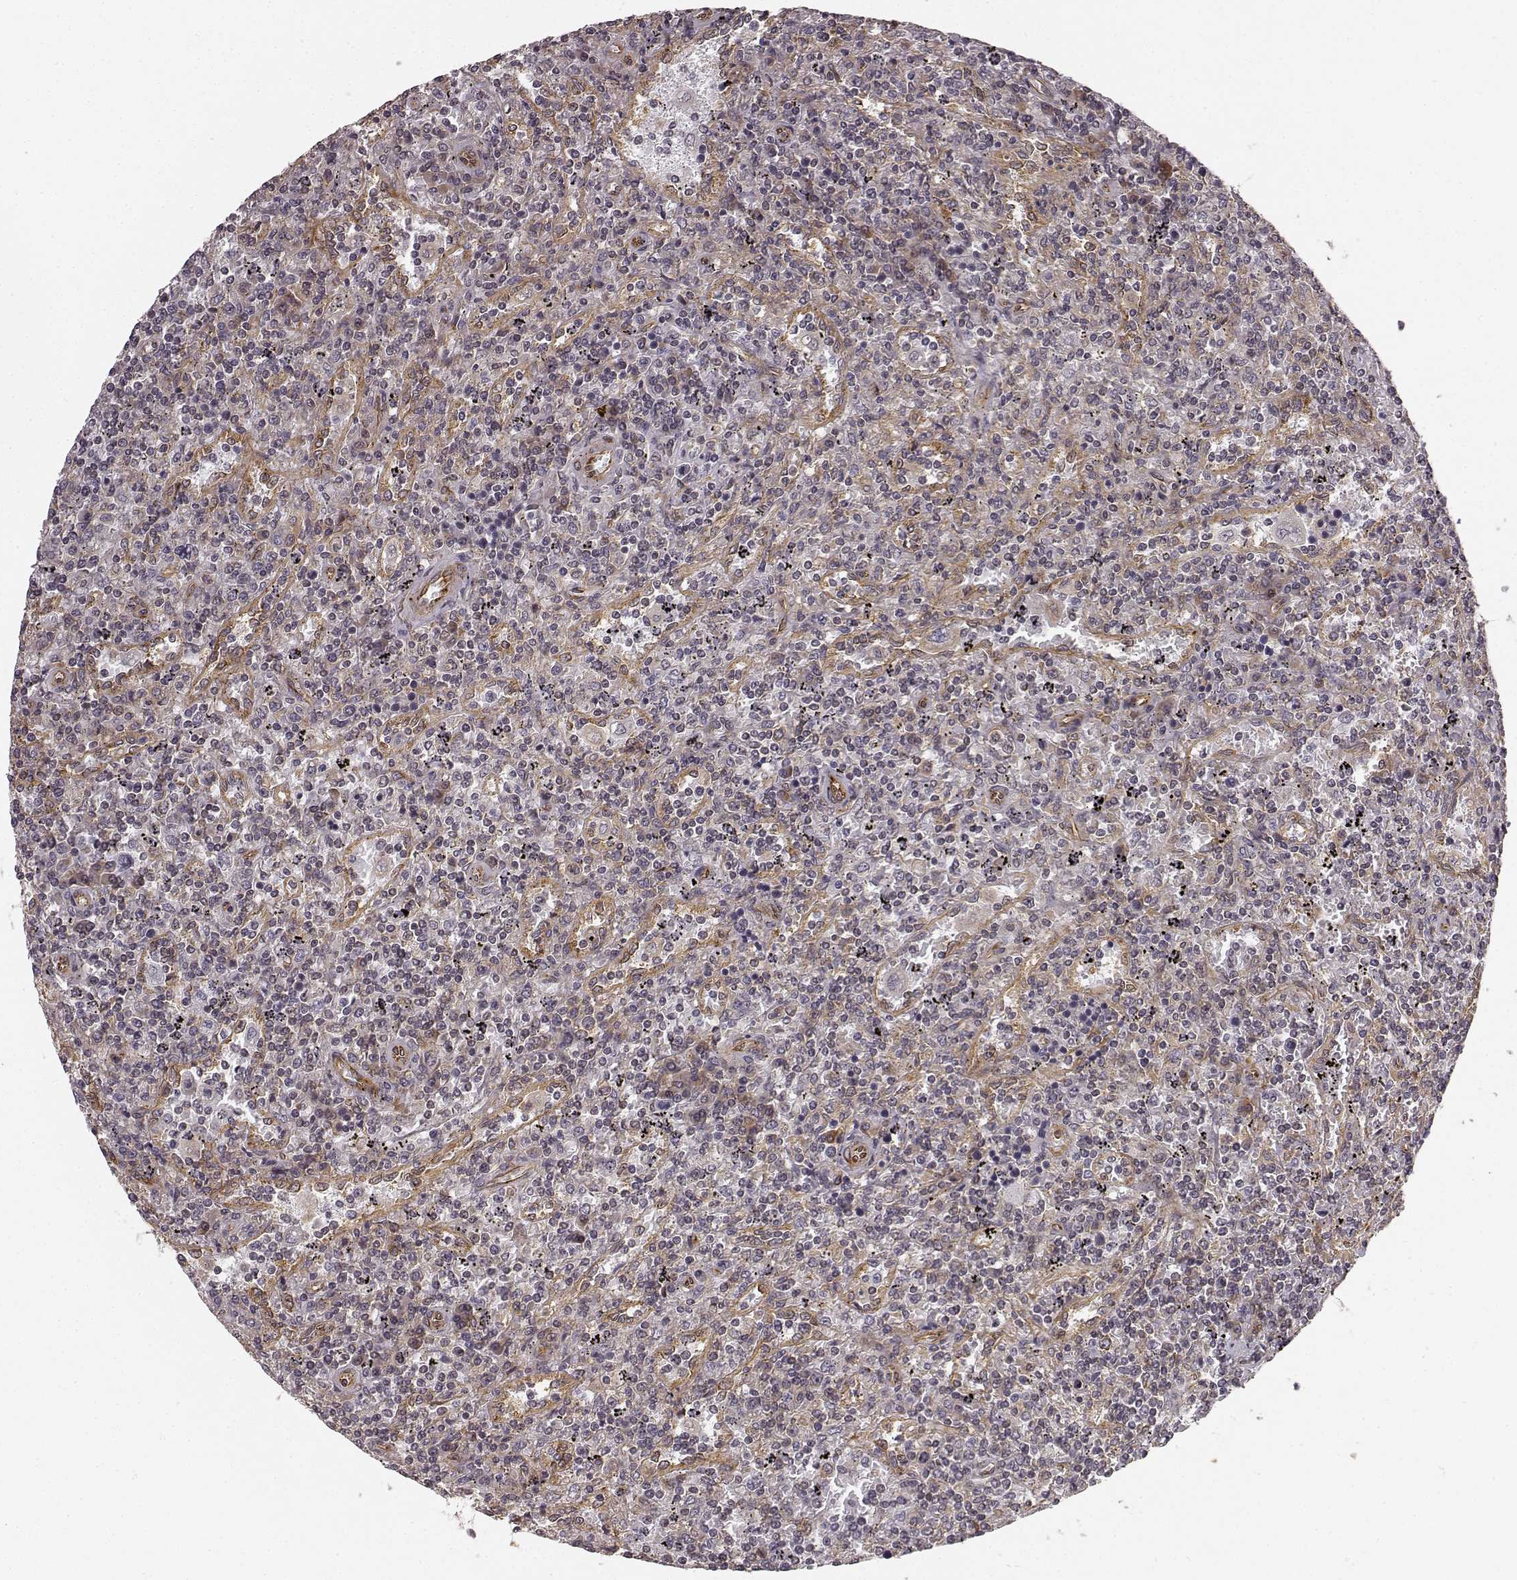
{"staining": {"intensity": "negative", "quantity": "none", "location": "none"}, "tissue": "lymphoma", "cell_type": "Tumor cells", "image_type": "cancer", "snomed": [{"axis": "morphology", "description": "Malignant lymphoma, non-Hodgkin's type, Low grade"}, {"axis": "topography", "description": "Spleen"}], "caption": "This is an immunohistochemistry micrograph of human lymphoma. There is no positivity in tumor cells.", "gene": "TMEM14A", "patient": {"sex": "male", "age": 62}}